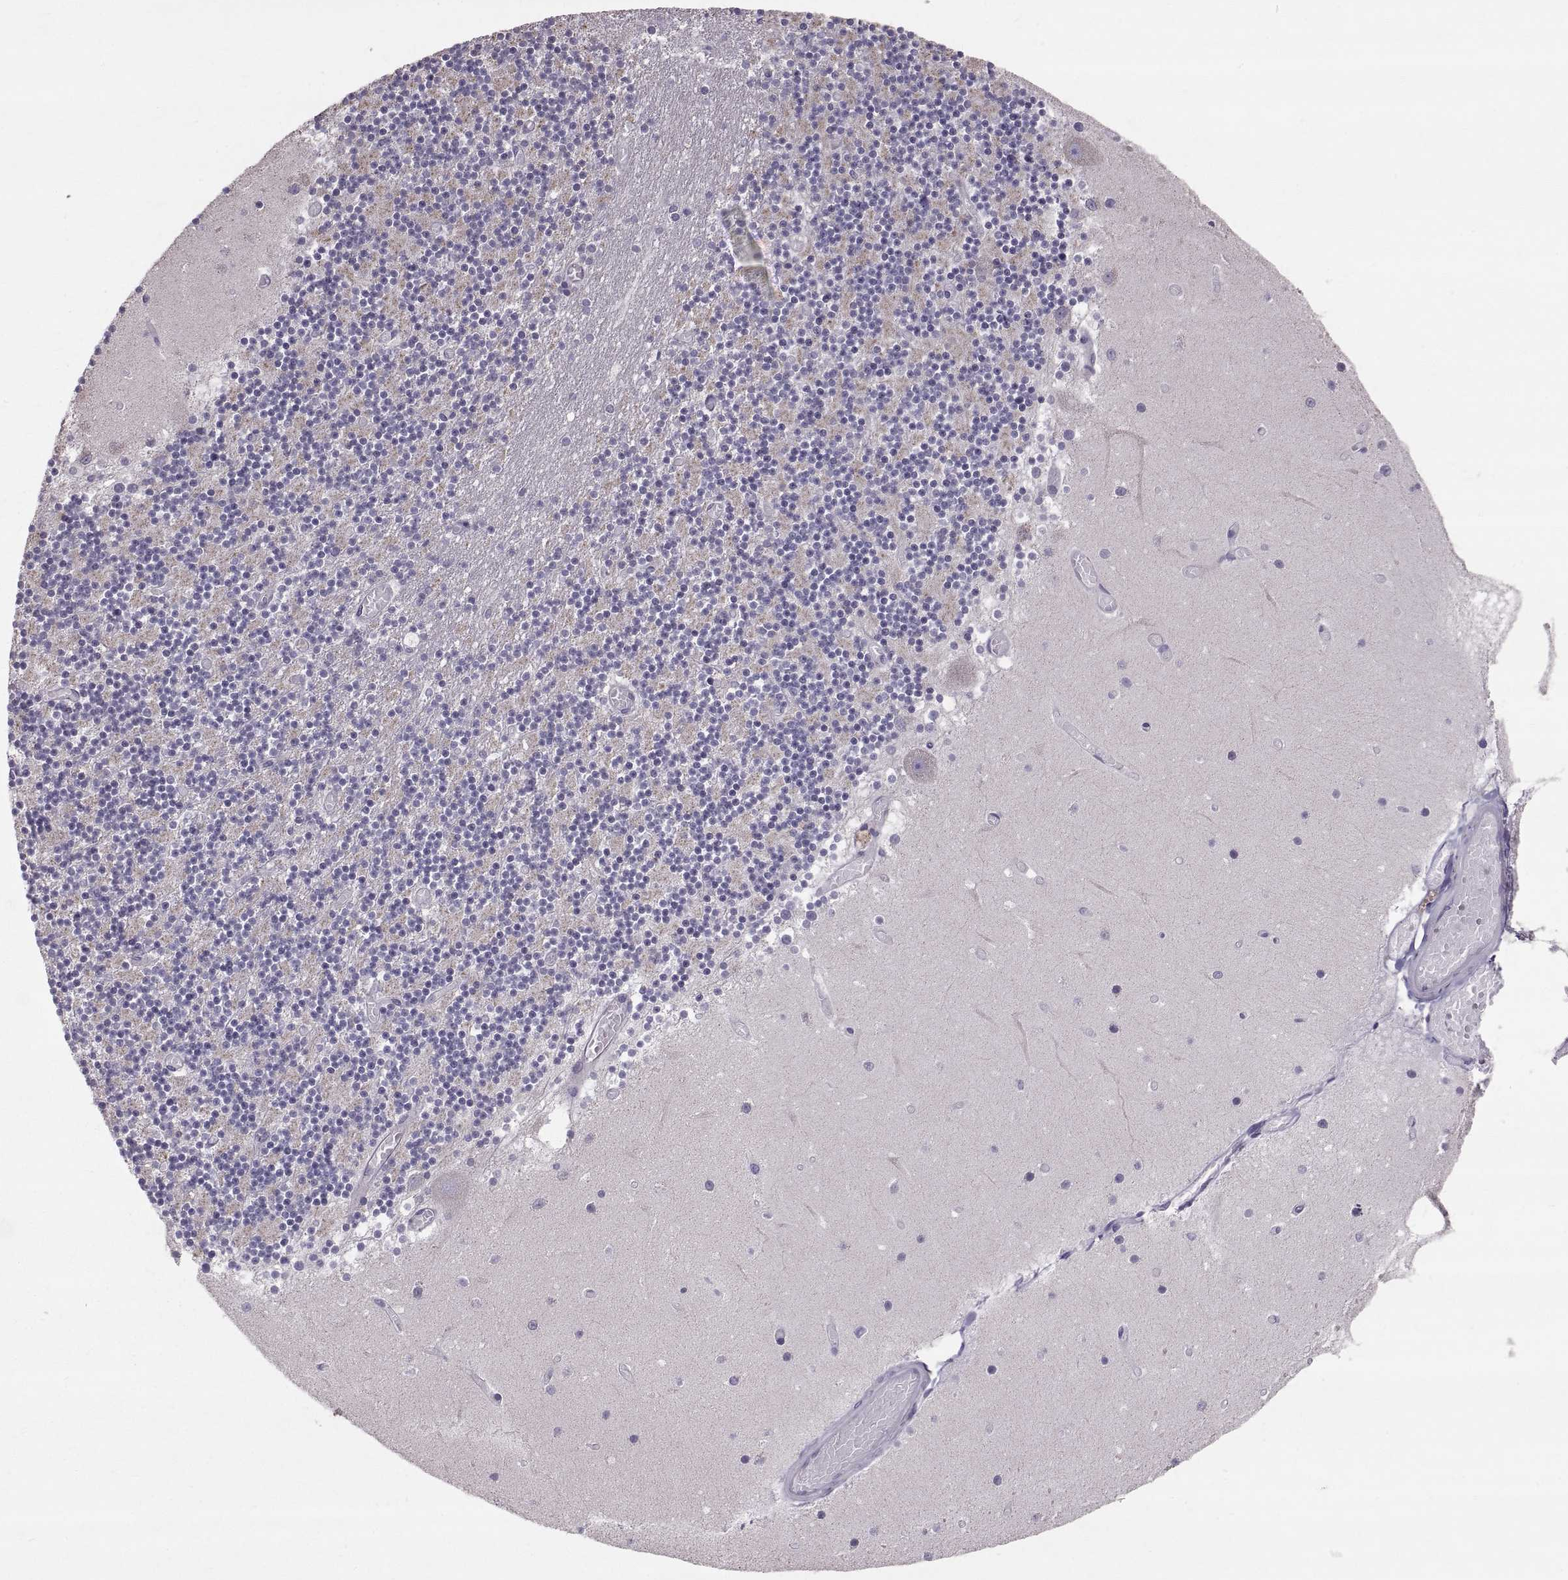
{"staining": {"intensity": "negative", "quantity": "none", "location": "none"}, "tissue": "cerebellum", "cell_type": "Cells in granular layer", "image_type": "normal", "snomed": [{"axis": "morphology", "description": "Normal tissue, NOS"}, {"axis": "topography", "description": "Cerebellum"}], "caption": "This is an immunohistochemistry (IHC) image of unremarkable cerebellum. There is no positivity in cells in granular layer.", "gene": "STMND1", "patient": {"sex": "female", "age": 28}}